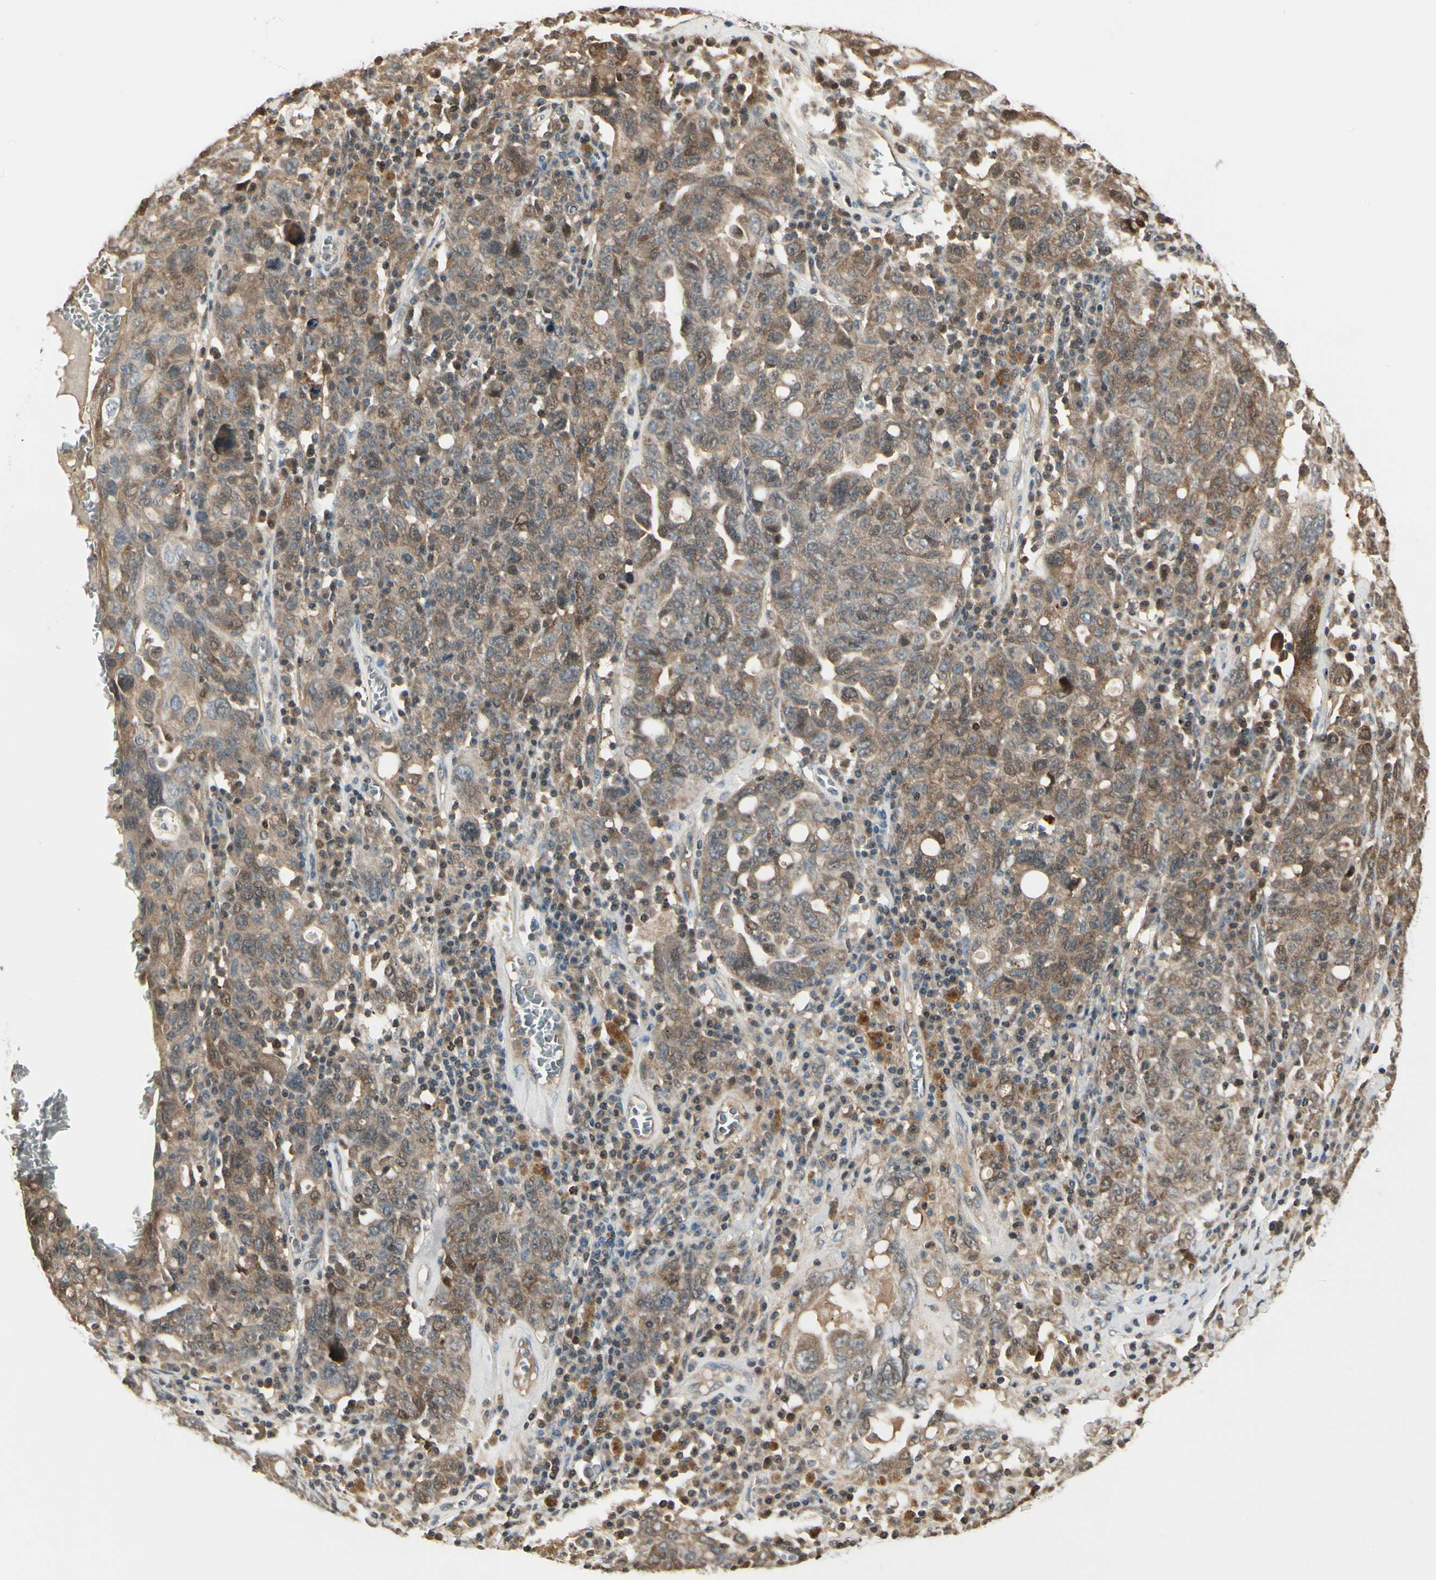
{"staining": {"intensity": "moderate", "quantity": ">75%", "location": "cytoplasmic/membranous"}, "tissue": "ovarian cancer", "cell_type": "Tumor cells", "image_type": "cancer", "snomed": [{"axis": "morphology", "description": "Carcinoma, endometroid"}, {"axis": "topography", "description": "Ovary"}], "caption": "Tumor cells reveal medium levels of moderate cytoplasmic/membranous staining in approximately >75% of cells in human ovarian cancer (endometroid carcinoma).", "gene": "EVC", "patient": {"sex": "female", "age": 62}}